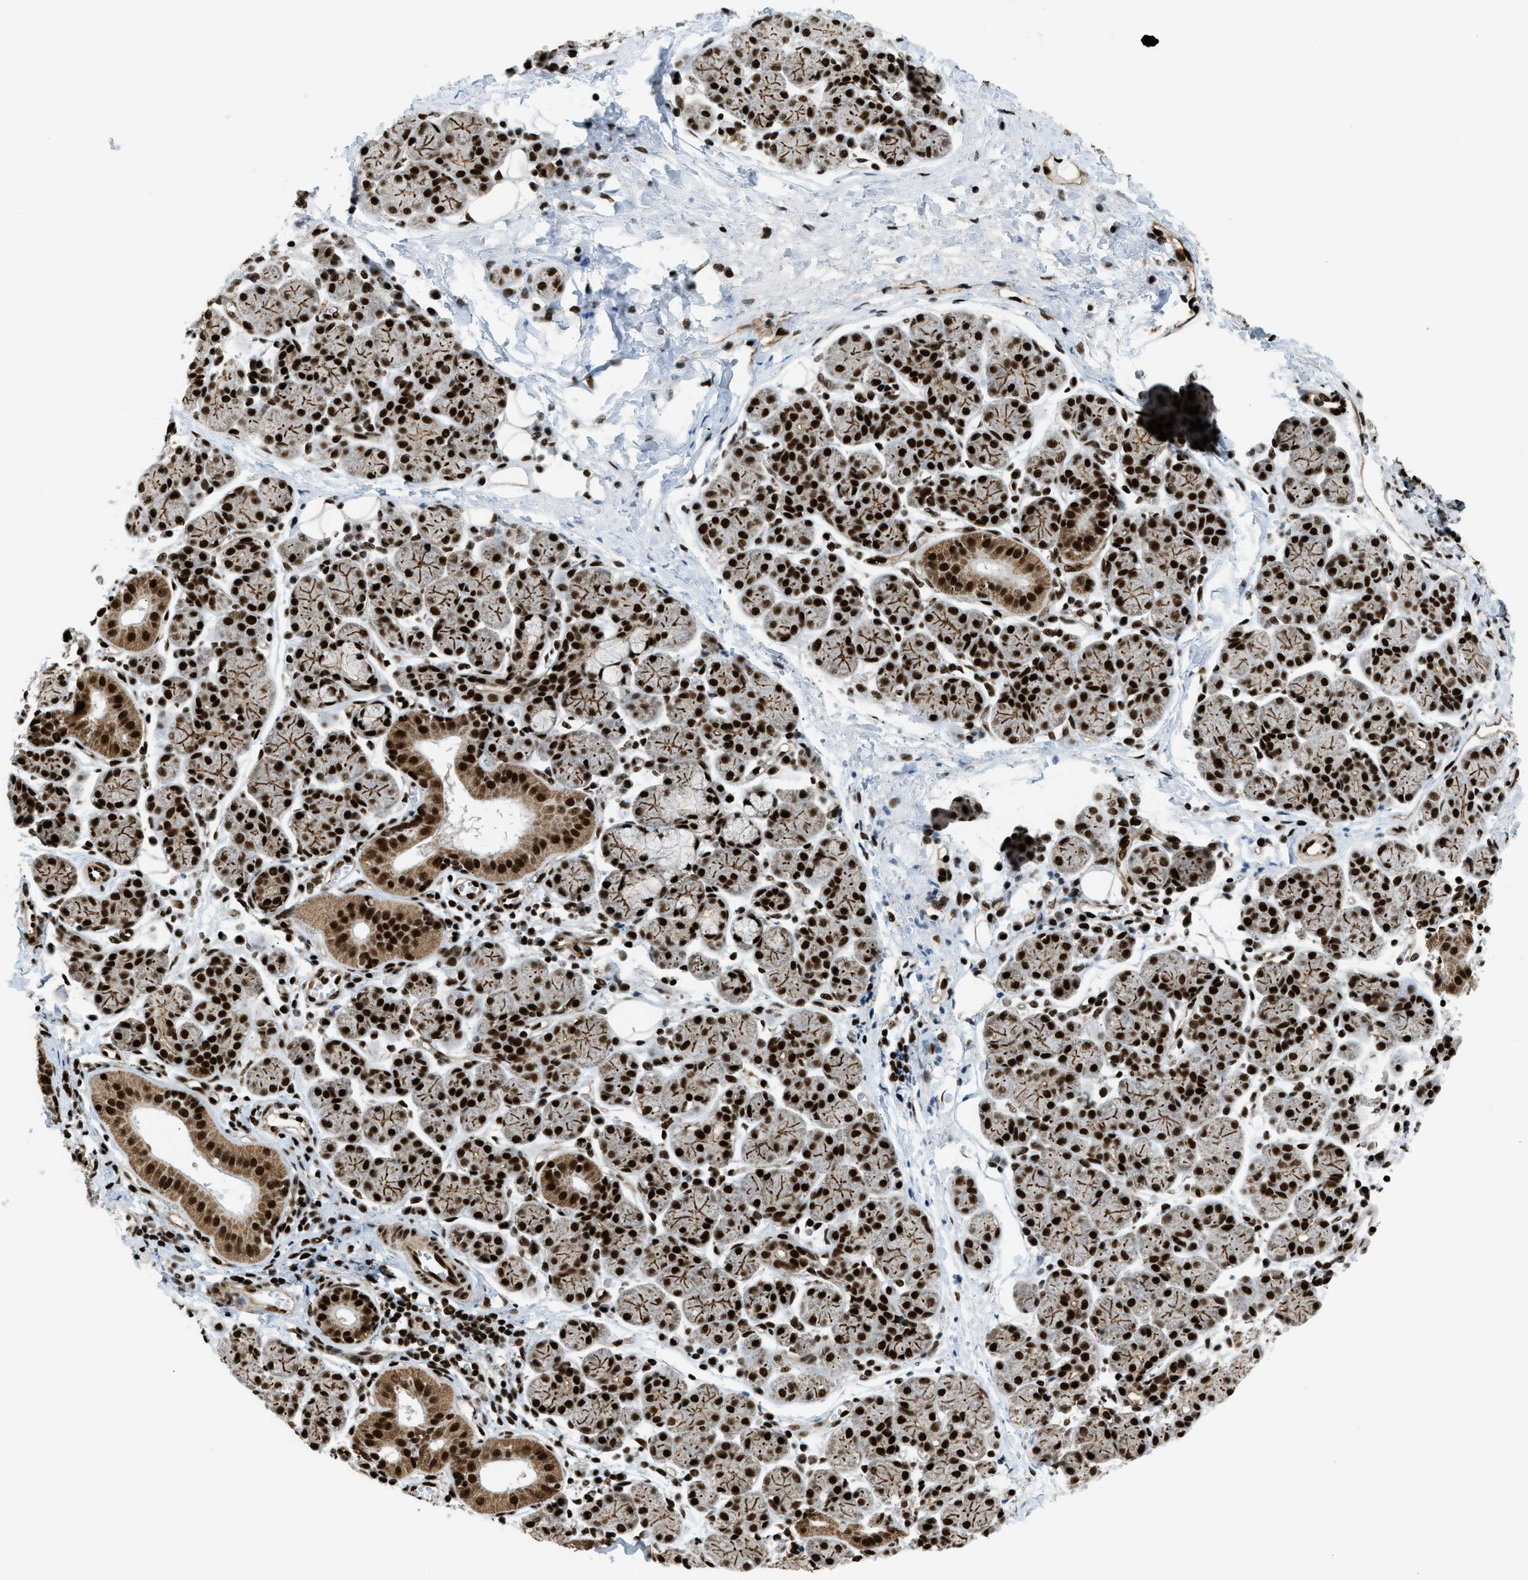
{"staining": {"intensity": "strong", "quantity": ">75%", "location": "cytoplasmic/membranous,nuclear"}, "tissue": "salivary gland", "cell_type": "Glandular cells", "image_type": "normal", "snomed": [{"axis": "morphology", "description": "Normal tissue, NOS"}, {"axis": "morphology", "description": "Inflammation, NOS"}, {"axis": "topography", "description": "Lymph node"}, {"axis": "topography", "description": "Salivary gland"}], "caption": "Glandular cells reveal high levels of strong cytoplasmic/membranous,nuclear expression in about >75% of cells in unremarkable human salivary gland. The protein of interest is shown in brown color, while the nuclei are stained blue.", "gene": "GABPB1", "patient": {"sex": "male", "age": 3}}